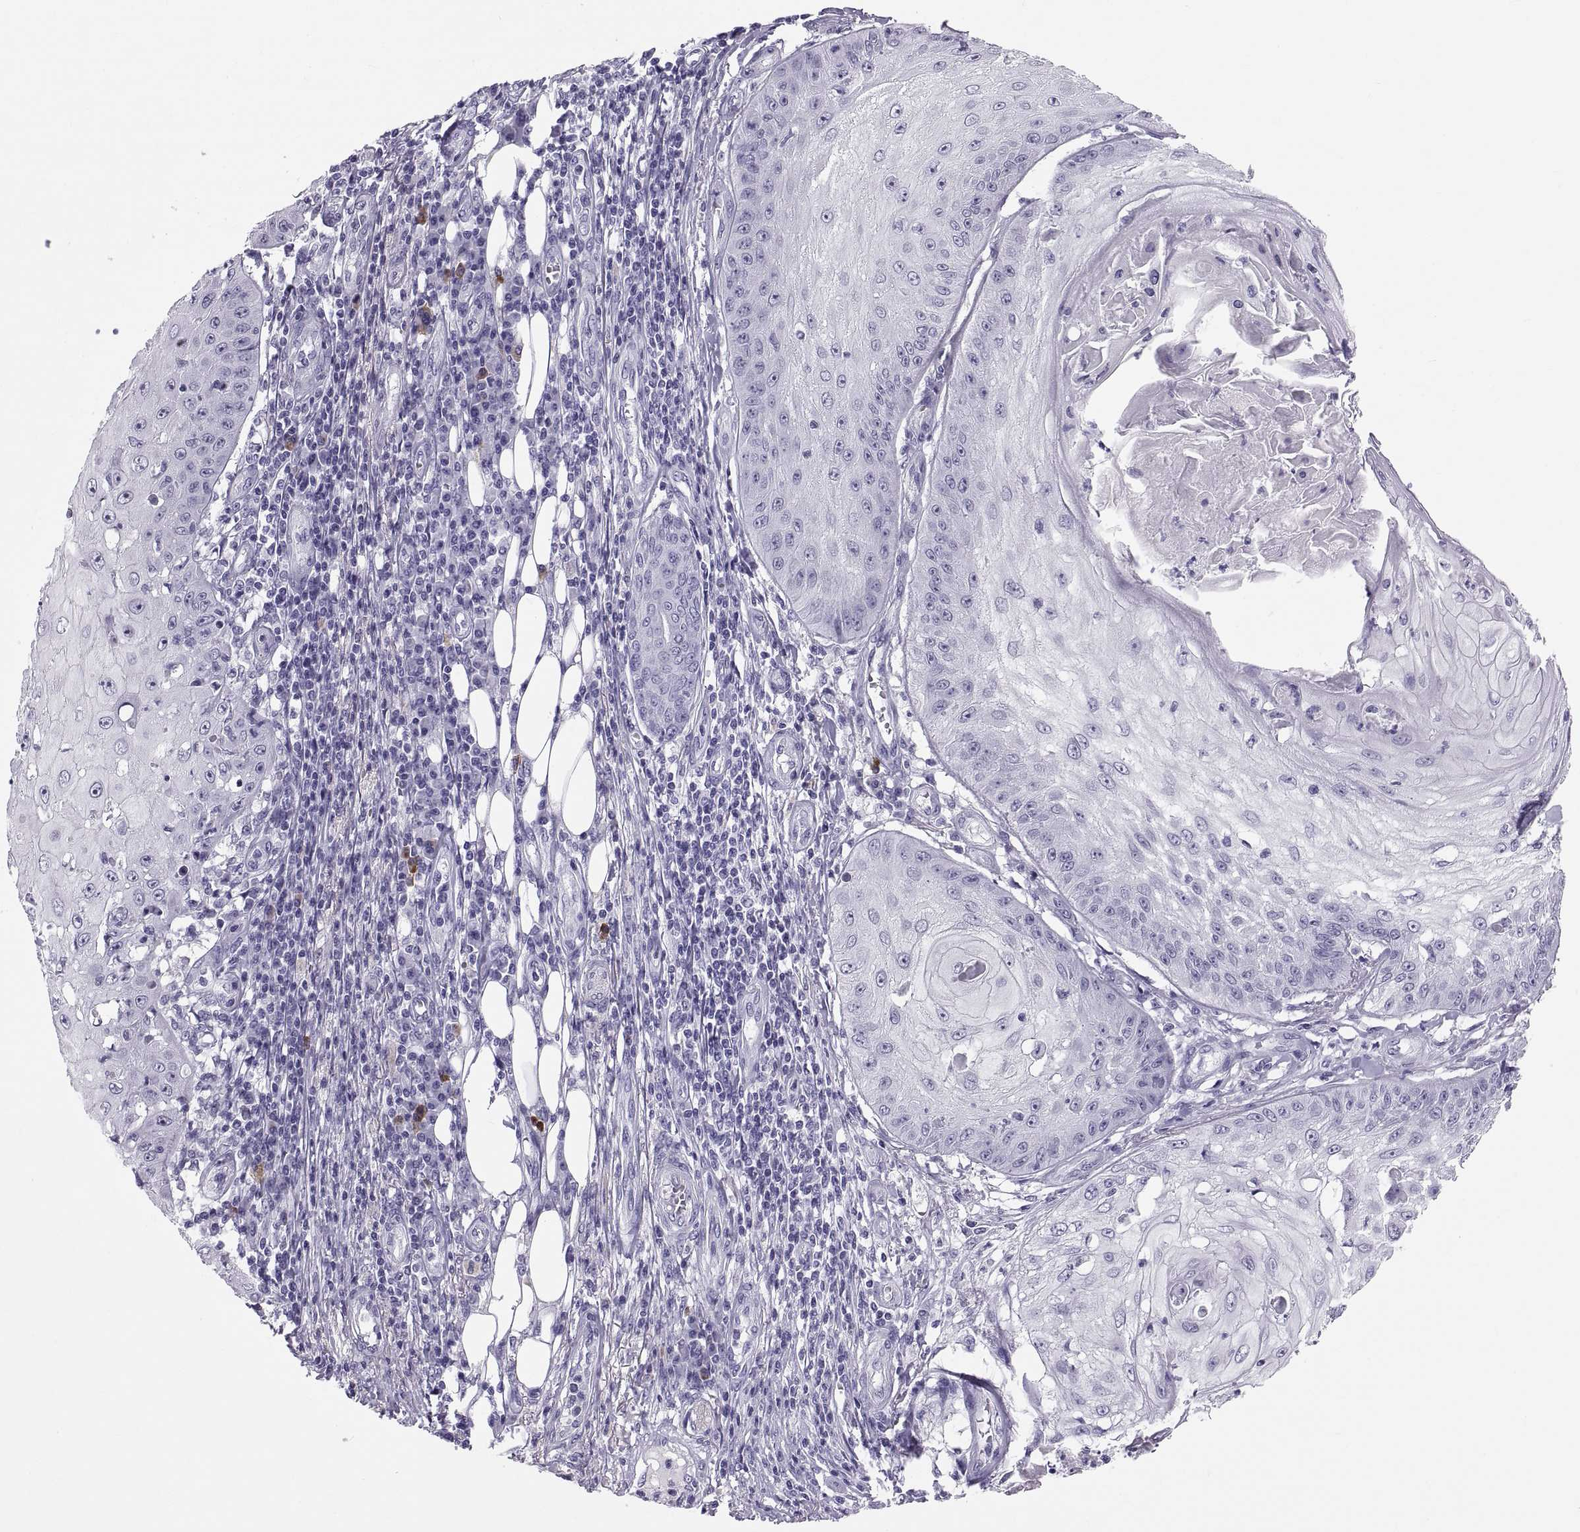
{"staining": {"intensity": "negative", "quantity": "none", "location": "none"}, "tissue": "skin cancer", "cell_type": "Tumor cells", "image_type": "cancer", "snomed": [{"axis": "morphology", "description": "Squamous cell carcinoma, NOS"}, {"axis": "topography", "description": "Skin"}], "caption": "Immunohistochemistry (IHC) of human skin squamous cell carcinoma demonstrates no expression in tumor cells.", "gene": "CT47A10", "patient": {"sex": "male", "age": 70}}